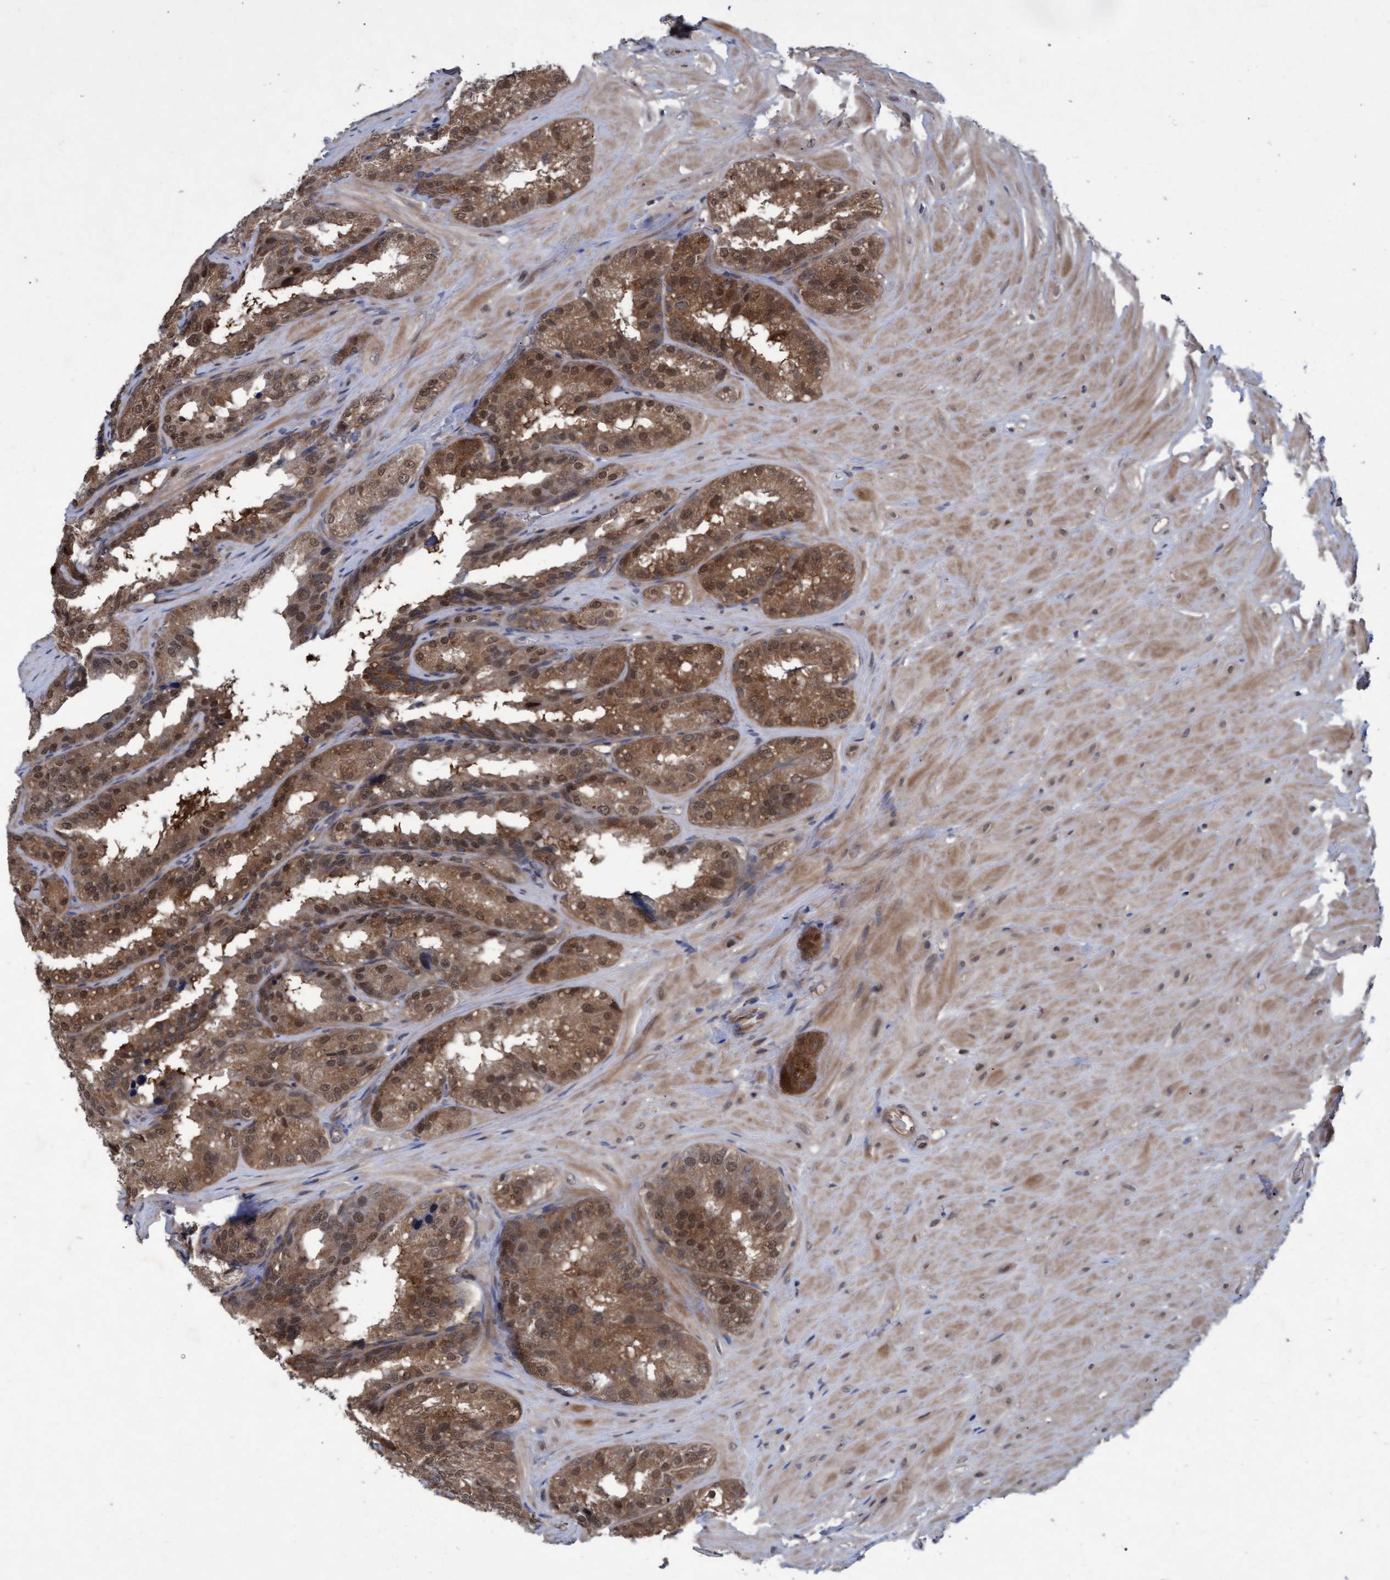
{"staining": {"intensity": "strong", "quantity": "25%-75%", "location": "cytoplasmic/membranous,nuclear"}, "tissue": "seminal vesicle", "cell_type": "Glandular cells", "image_type": "normal", "snomed": [{"axis": "morphology", "description": "Normal tissue, NOS"}, {"axis": "topography", "description": "Prostate"}, {"axis": "topography", "description": "Seminal veicle"}], "caption": "This photomicrograph shows normal seminal vesicle stained with immunohistochemistry (IHC) to label a protein in brown. The cytoplasmic/membranous,nuclear of glandular cells show strong positivity for the protein. Nuclei are counter-stained blue.", "gene": "PSMB6", "patient": {"sex": "male", "age": 51}}